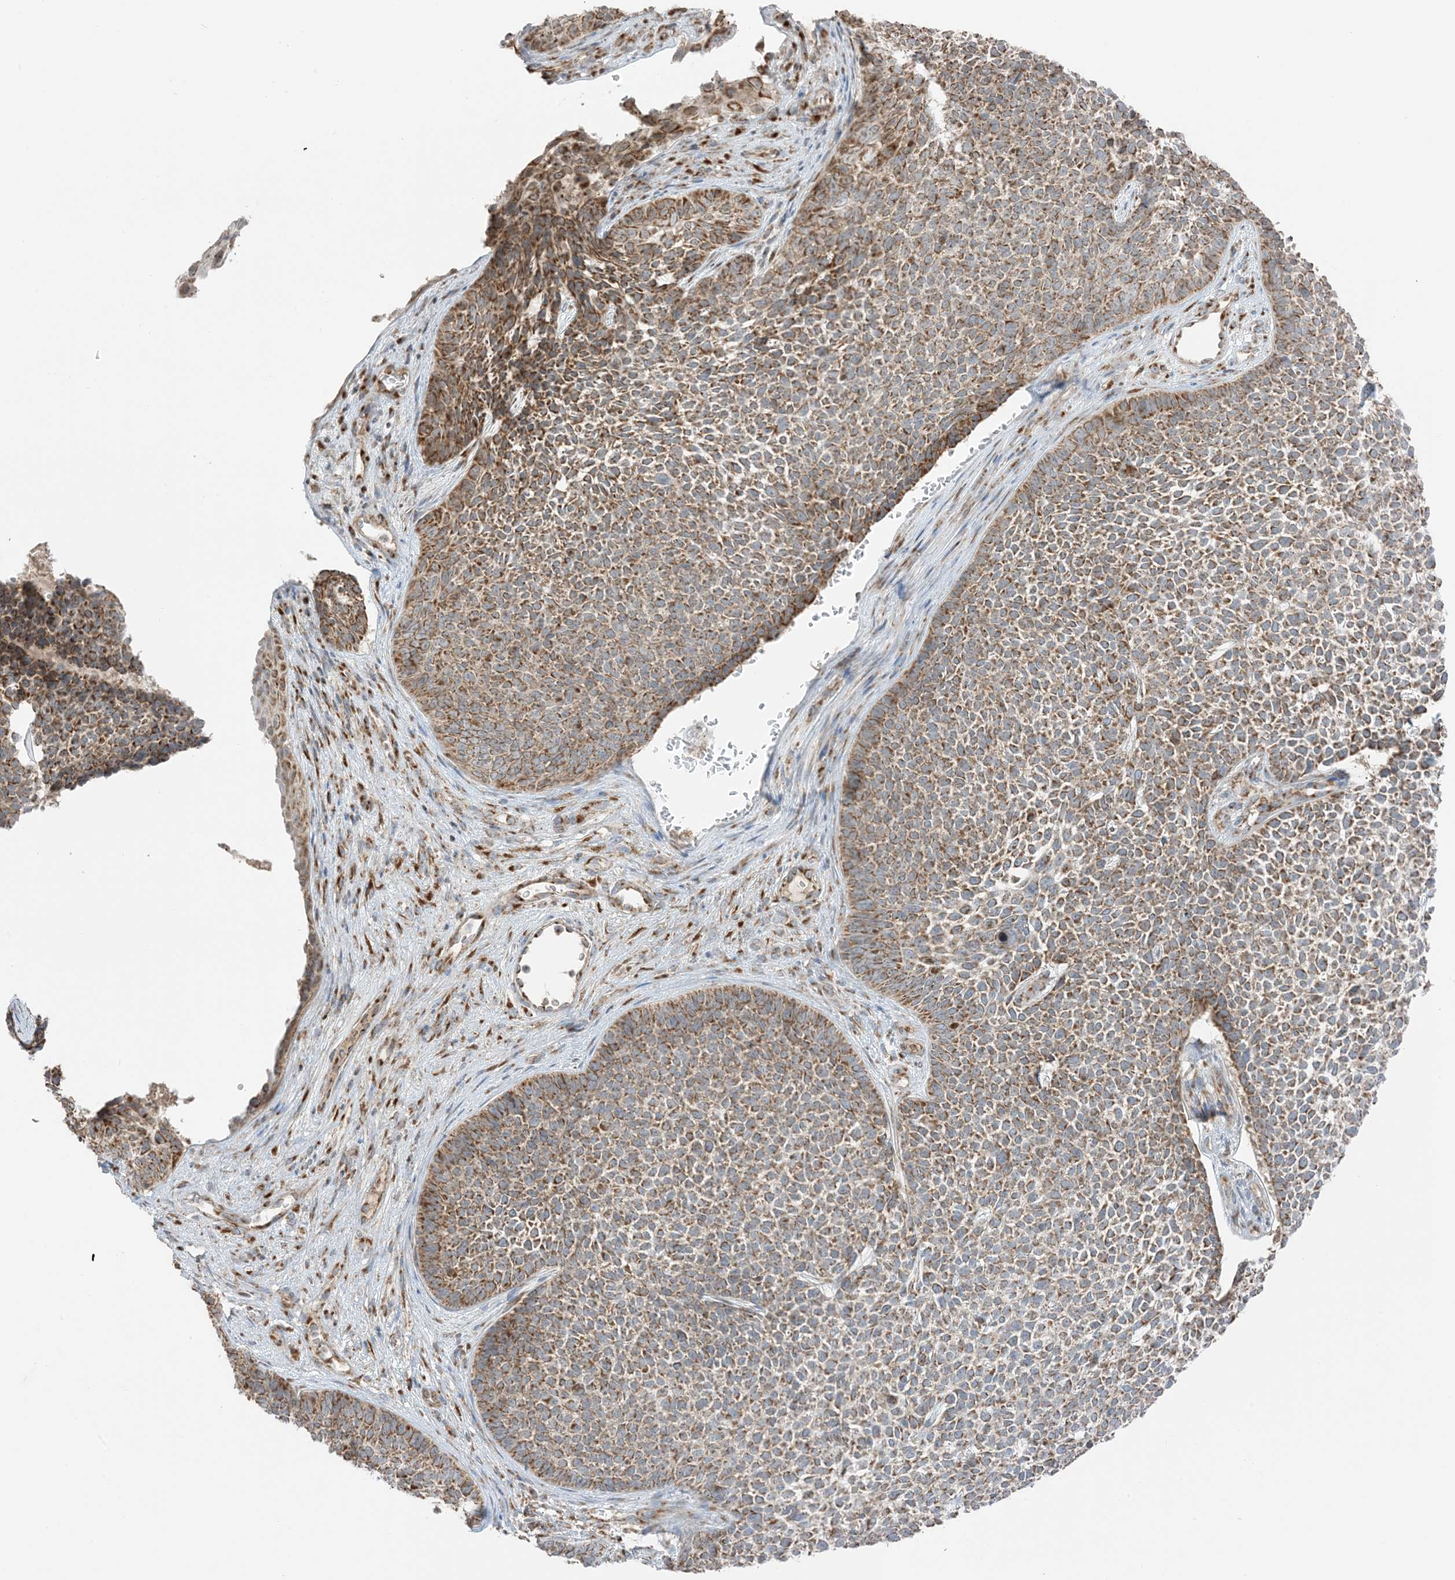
{"staining": {"intensity": "moderate", "quantity": ">75%", "location": "cytoplasmic/membranous"}, "tissue": "skin cancer", "cell_type": "Tumor cells", "image_type": "cancer", "snomed": [{"axis": "morphology", "description": "Basal cell carcinoma"}, {"axis": "topography", "description": "Skin"}], "caption": "Protein staining of skin cancer (basal cell carcinoma) tissue reveals moderate cytoplasmic/membranous expression in approximately >75% of tumor cells.", "gene": "SLC25A12", "patient": {"sex": "female", "age": 84}}